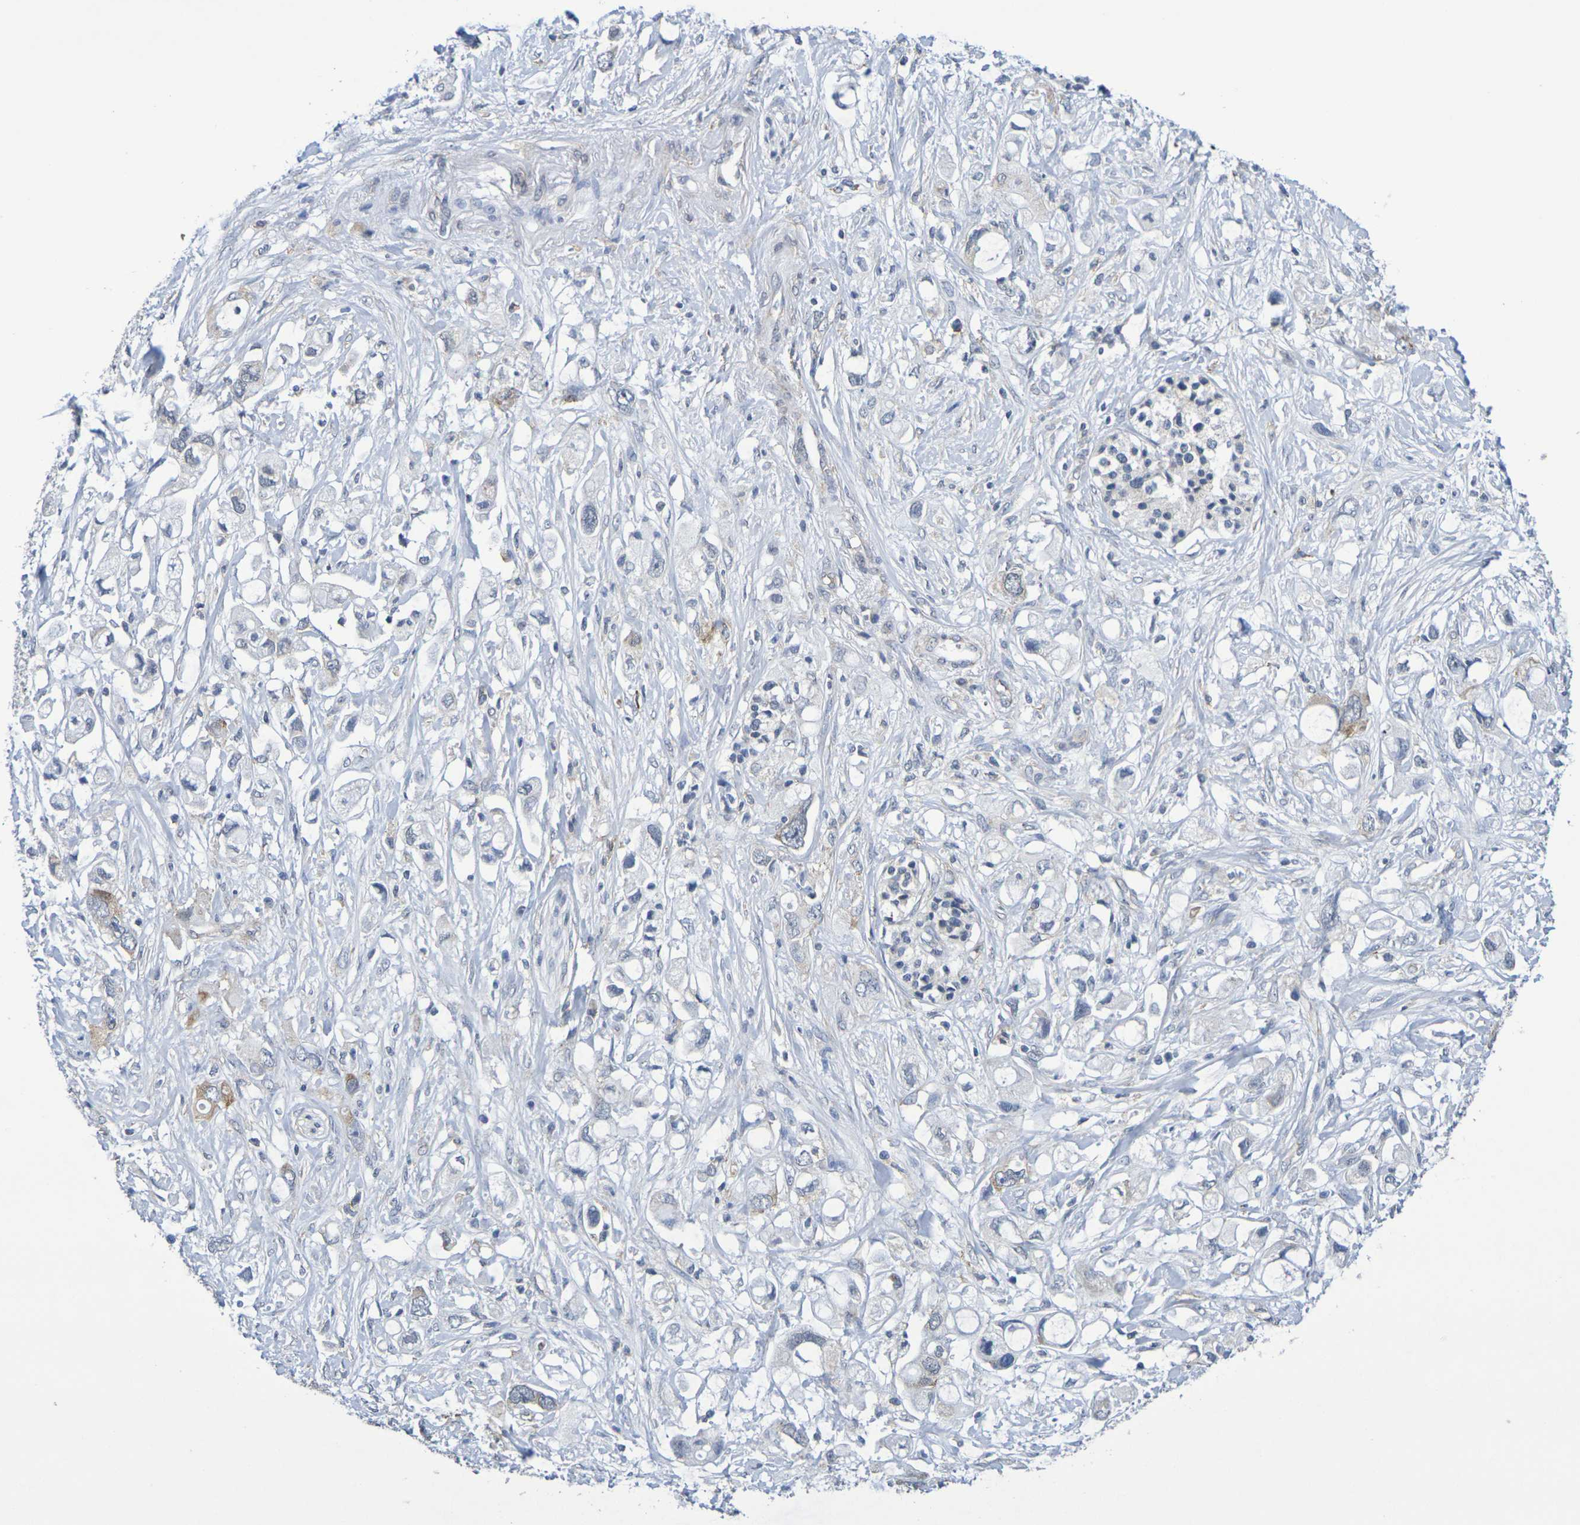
{"staining": {"intensity": "moderate", "quantity": "<25%", "location": "cytoplasmic/membranous"}, "tissue": "pancreatic cancer", "cell_type": "Tumor cells", "image_type": "cancer", "snomed": [{"axis": "morphology", "description": "Adenocarcinoma, NOS"}, {"axis": "topography", "description": "Pancreas"}], "caption": "Moderate cytoplasmic/membranous protein staining is appreciated in about <25% of tumor cells in pancreatic cancer (adenocarcinoma).", "gene": "CHRNB1", "patient": {"sex": "female", "age": 56}}